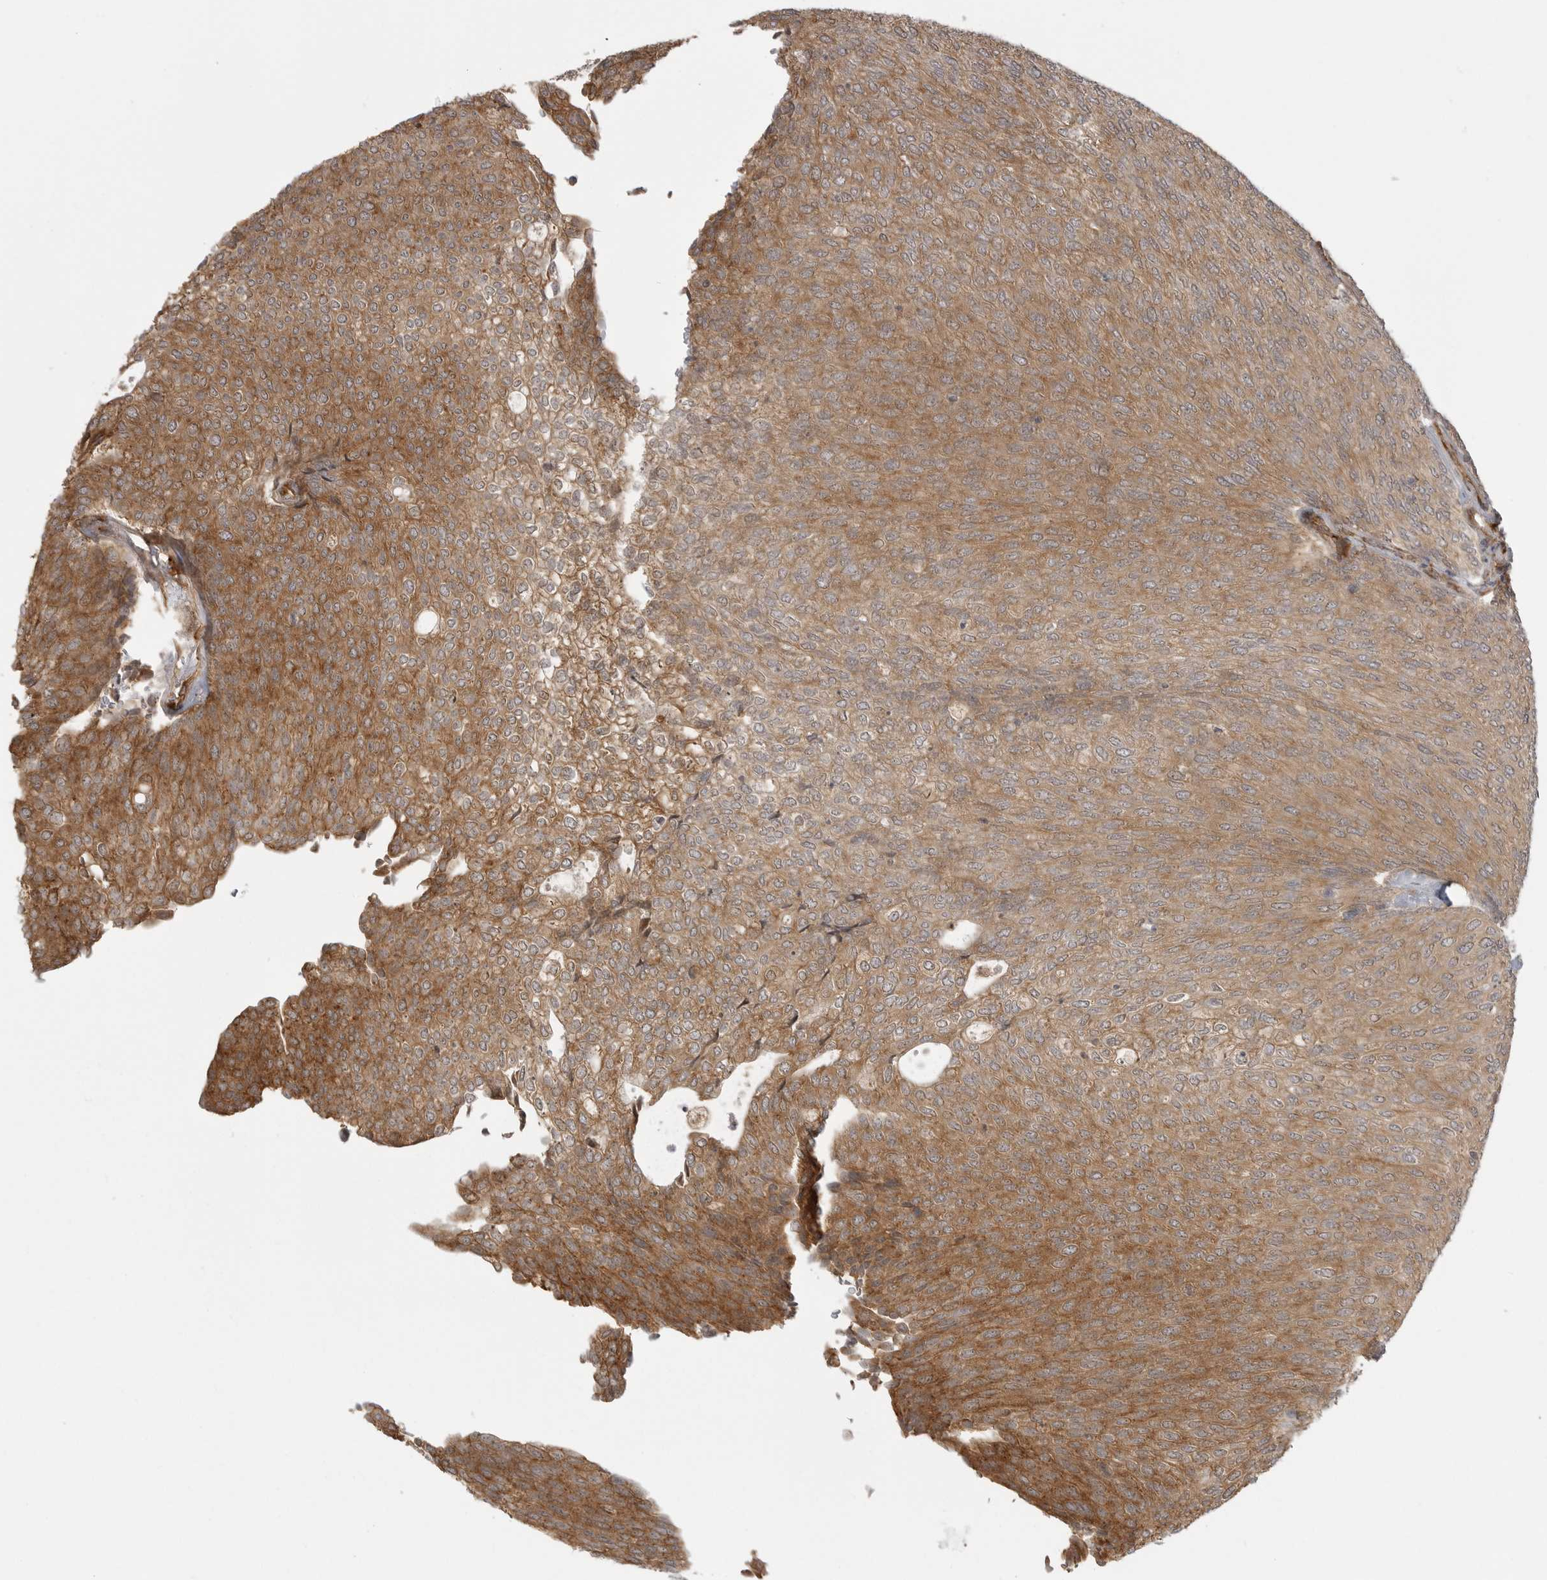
{"staining": {"intensity": "moderate", "quantity": ">75%", "location": "cytoplasmic/membranous"}, "tissue": "urothelial cancer", "cell_type": "Tumor cells", "image_type": "cancer", "snomed": [{"axis": "morphology", "description": "Urothelial carcinoma, Low grade"}, {"axis": "topography", "description": "Urinary bladder"}], "caption": "Moderate cytoplasmic/membranous positivity is seen in about >75% of tumor cells in urothelial carcinoma (low-grade). The staining was performed using DAB, with brown indicating positive protein expression. Nuclei are stained blue with hematoxylin.", "gene": "FAT3", "patient": {"sex": "female", "age": 79}}